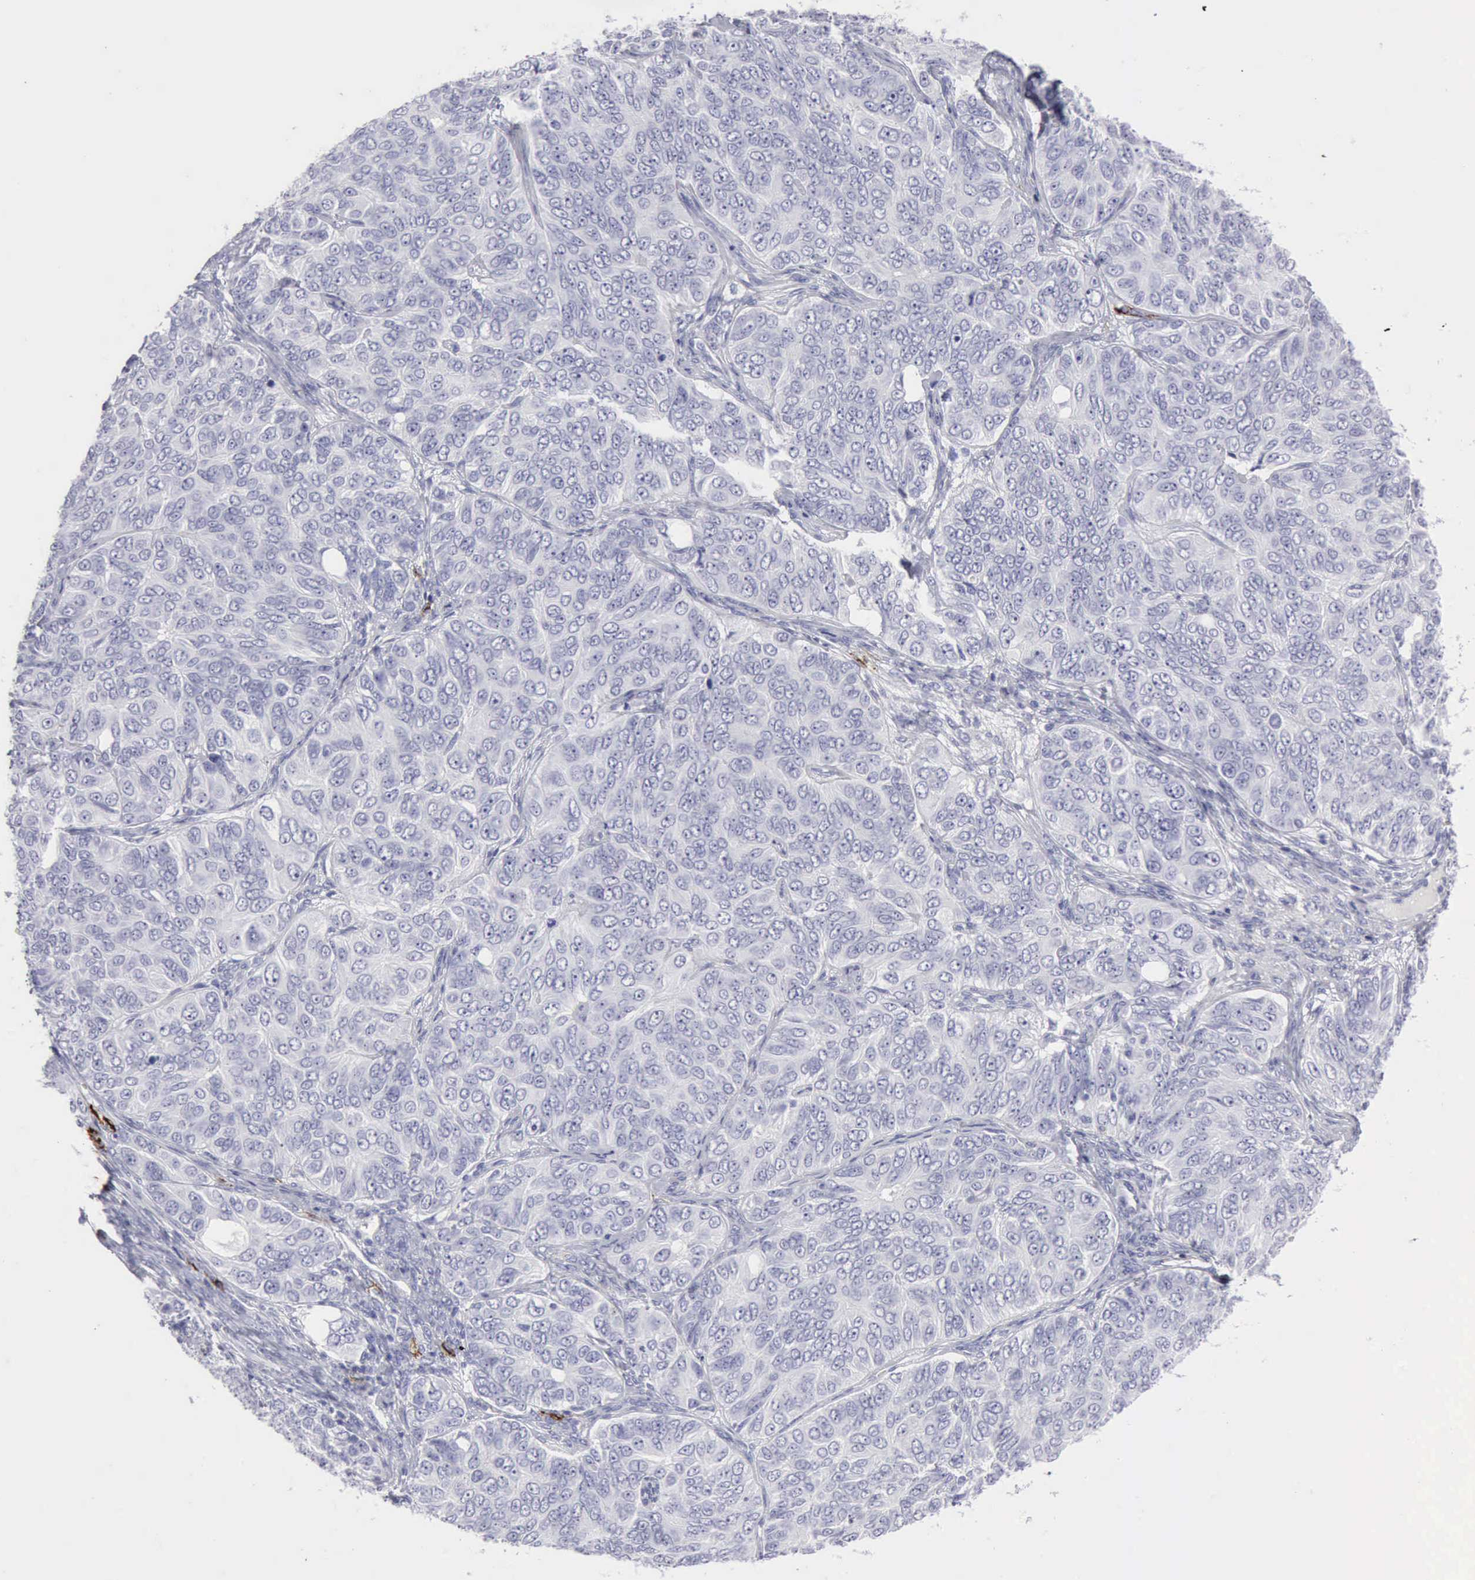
{"staining": {"intensity": "negative", "quantity": "none", "location": "none"}, "tissue": "ovarian cancer", "cell_type": "Tumor cells", "image_type": "cancer", "snomed": [{"axis": "morphology", "description": "Carcinoma, endometroid"}, {"axis": "topography", "description": "Ovary"}], "caption": "The photomicrograph demonstrates no significant positivity in tumor cells of endometroid carcinoma (ovarian).", "gene": "NCAM1", "patient": {"sex": "female", "age": 51}}